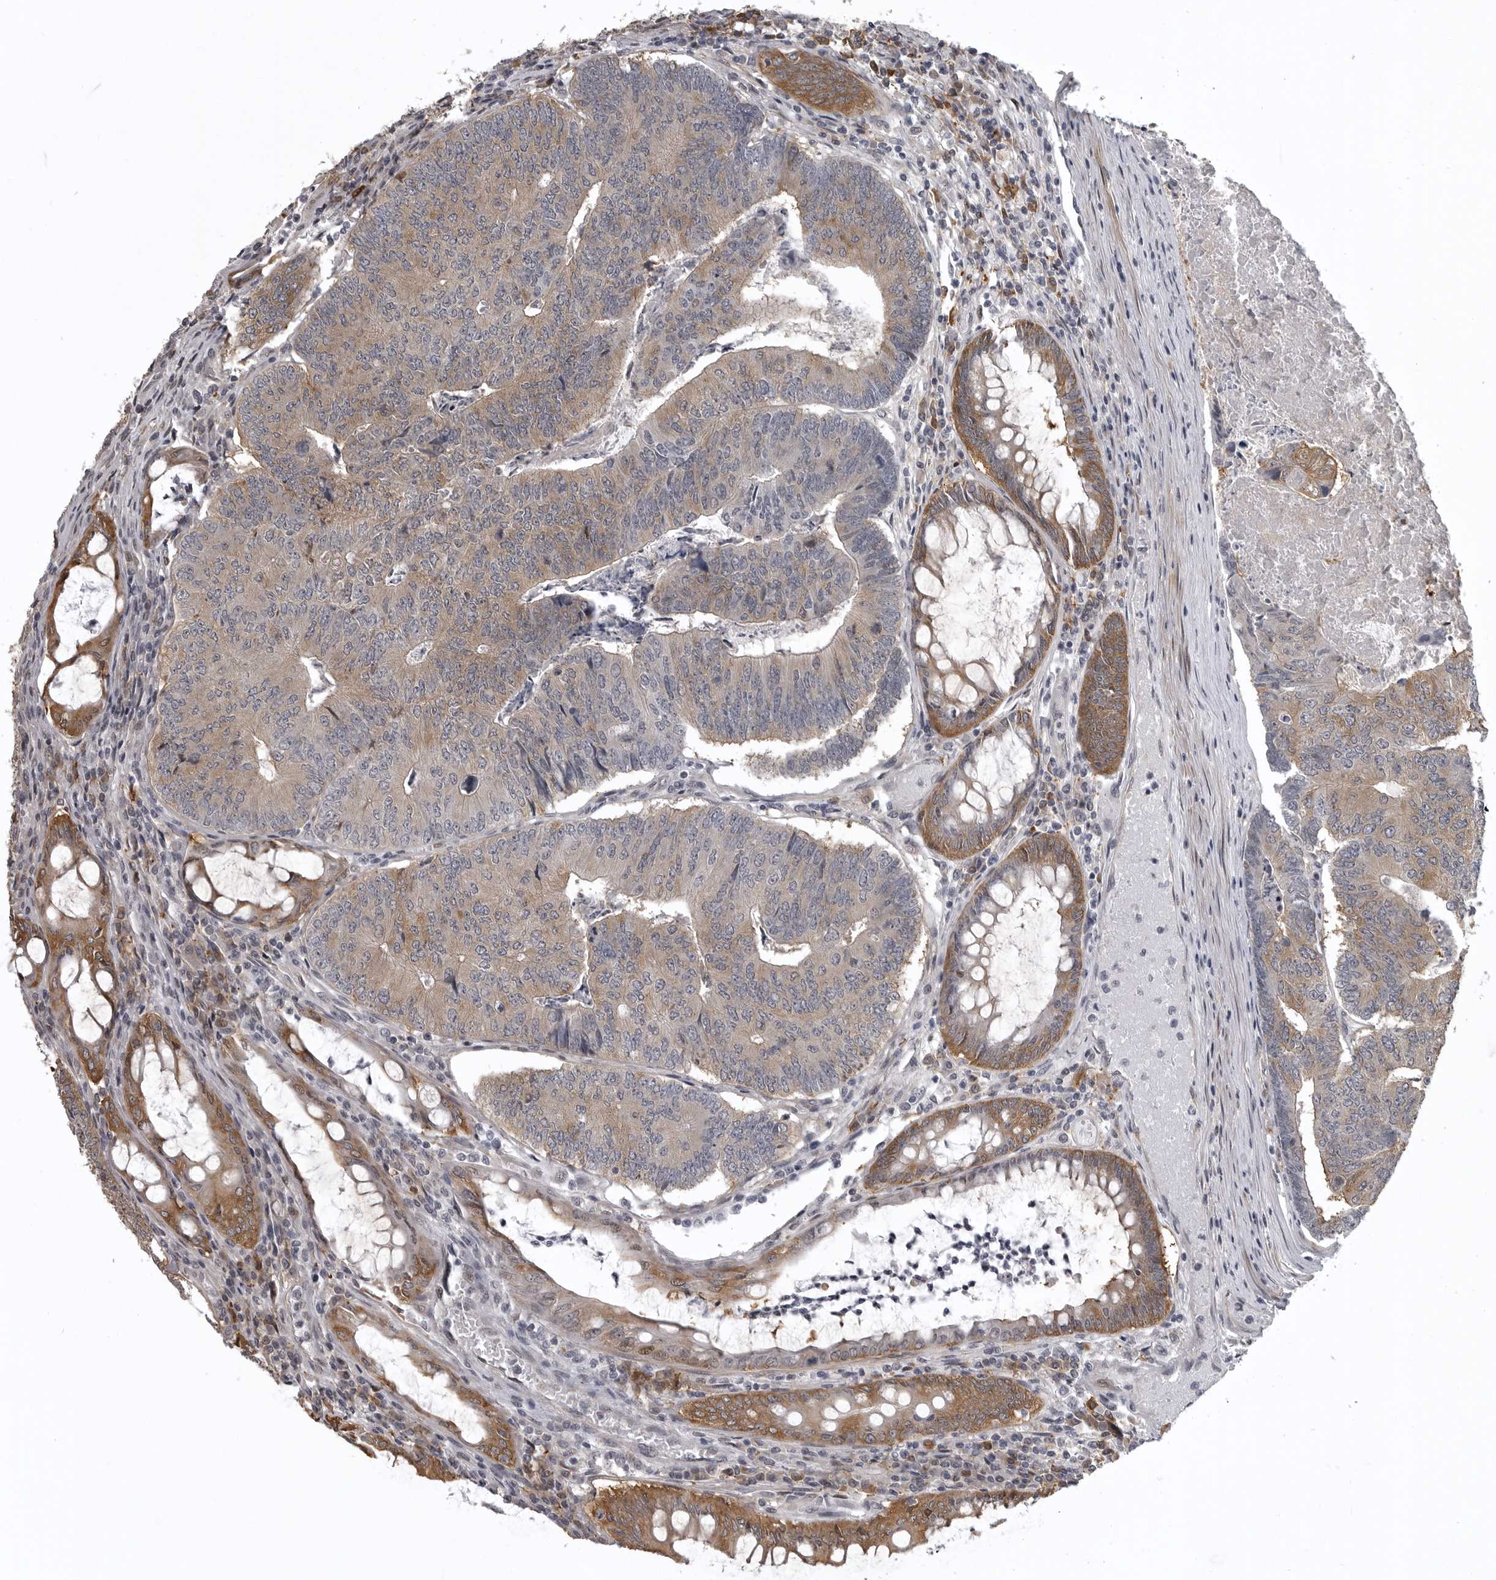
{"staining": {"intensity": "moderate", "quantity": "25%-75%", "location": "cytoplasmic/membranous"}, "tissue": "colorectal cancer", "cell_type": "Tumor cells", "image_type": "cancer", "snomed": [{"axis": "morphology", "description": "Adenocarcinoma, NOS"}, {"axis": "topography", "description": "Colon"}], "caption": "Colorectal cancer (adenocarcinoma) stained for a protein (brown) exhibits moderate cytoplasmic/membranous positive positivity in approximately 25%-75% of tumor cells.", "gene": "SNX16", "patient": {"sex": "female", "age": 67}}